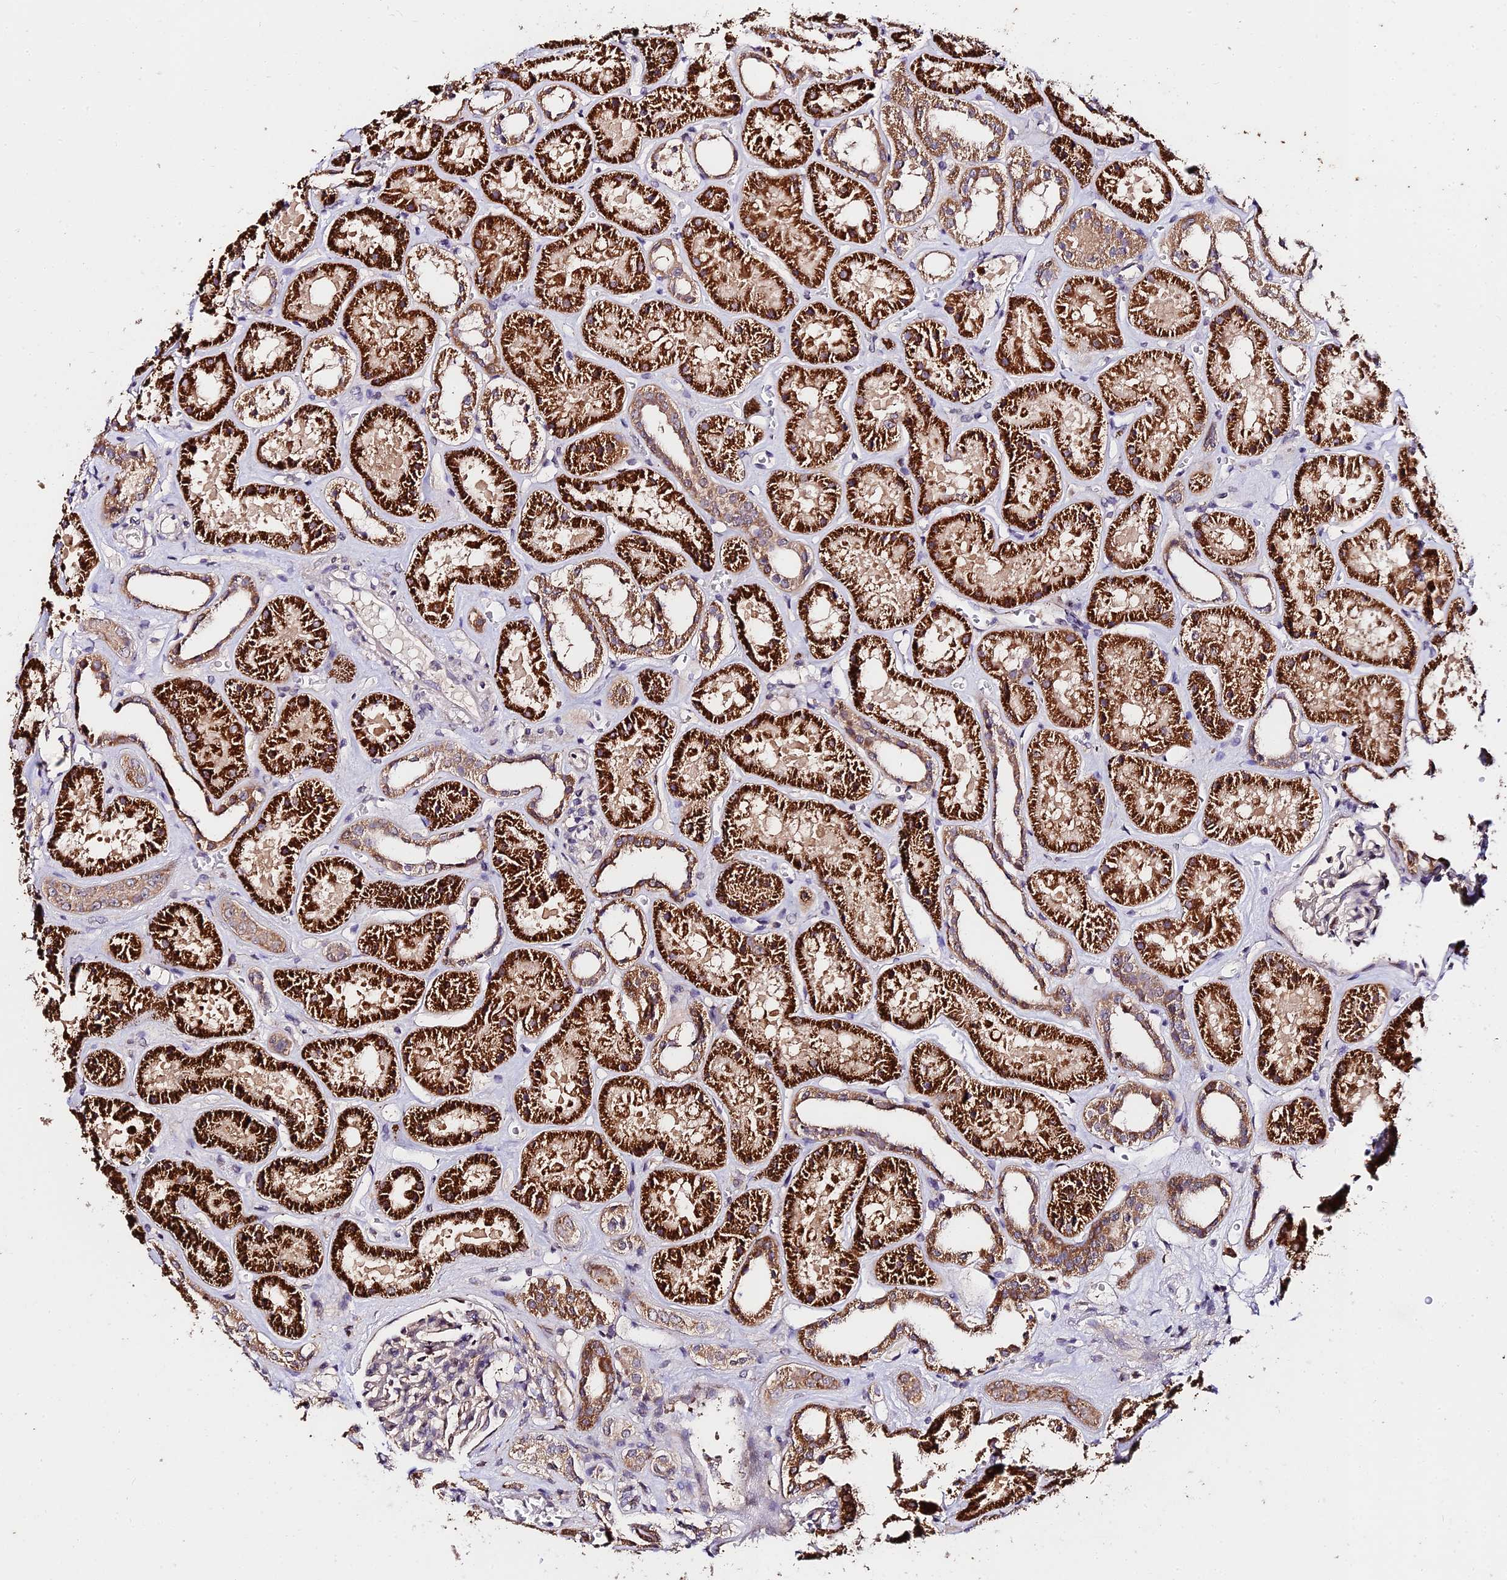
{"staining": {"intensity": "weak", "quantity": "<25%", "location": "cytoplasmic/membranous"}, "tissue": "kidney", "cell_type": "Cells in glomeruli", "image_type": "normal", "snomed": [{"axis": "morphology", "description": "Normal tissue, NOS"}, {"axis": "topography", "description": "Kidney"}], "caption": "High power microscopy photomicrograph of an IHC photomicrograph of benign kidney, revealing no significant positivity in cells in glomeruli. (DAB (3,3'-diaminobenzidine) immunohistochemistry visualized using brightfield microscopy, high magnification).", "gene": "C3orf20", "patient": {"sex": "female", "age": 41}}